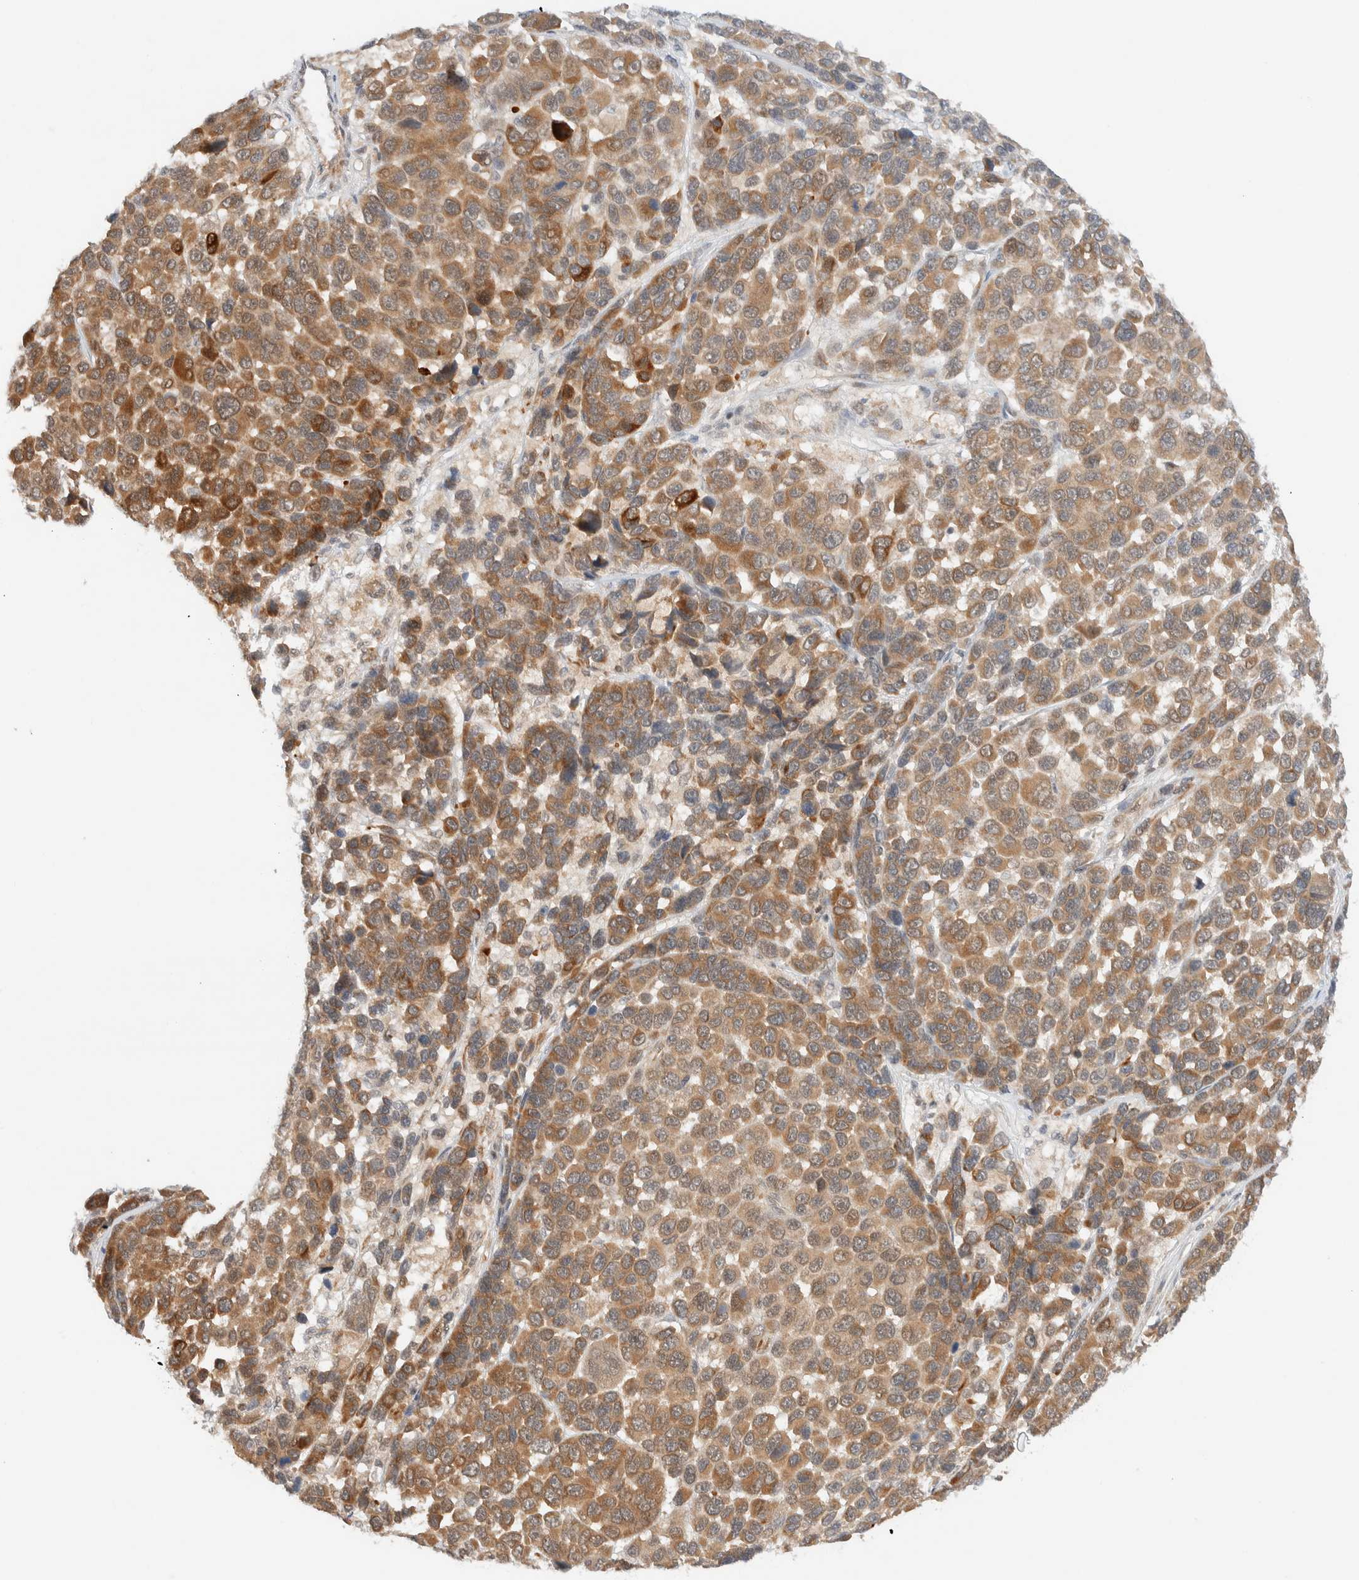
{"staining": {"intensity": "moderate", "quantity": ">75%", "location": "cytoplasmic/membranous"}, "tissue": "melanoma", "cell_type": "Tumor cells", "image_type": "cancer", "snomed": [{"axis": "morphology", "description": "Malignant melanoma, NOS"}, {"axis": "topography", "description": "Skin"}], "caption": "Tumor cells reveal medium levels of moderate cytoplasmic/membranous positivity in about >75% of cells in human malignant melanoma.", "gene": "C8orf76", "patient": {"sex": "male", "age": 53}}